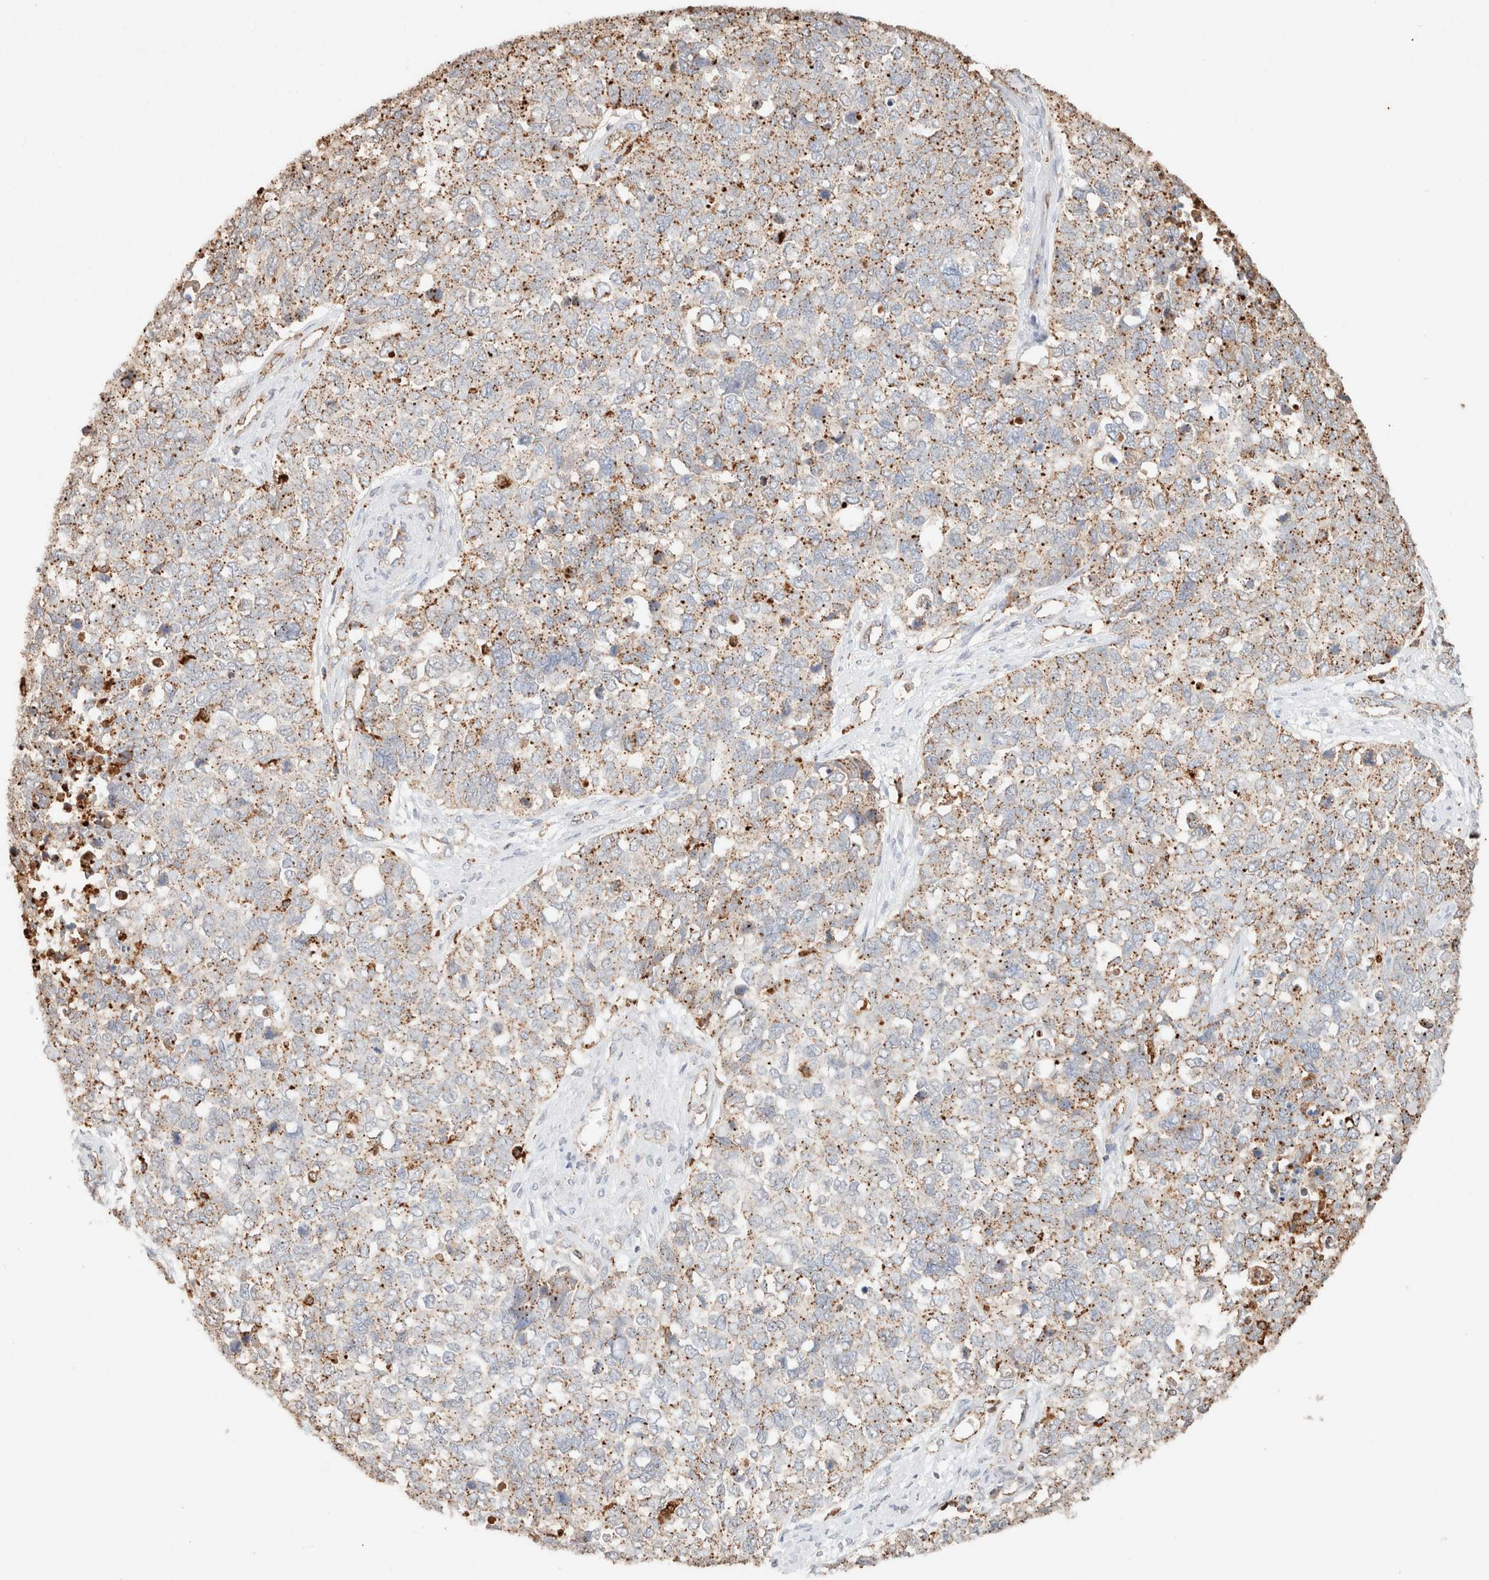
{"staining": {"intensity": "moderate", "quantity": ">75%", "location": "cytoplasmic/membranous"}, "tissue": "cervical cancer", "cell_type": "Tumor cells", "image_type": "cancer", "snomed": [{"axis": "morphology", "description": "Squamous cell carcinoma, NOS"}, {"axis": "topography", "description": "Cervix"}], "caption": "A medium amount of moderate cytoplasmic/membranous expression is seen in approximately >75% of tumor cells in cervical cancer tissue. Nuclei are stained in blue.", "gene": "CTSC", "patient": {"sex": "female", "age": 63}}